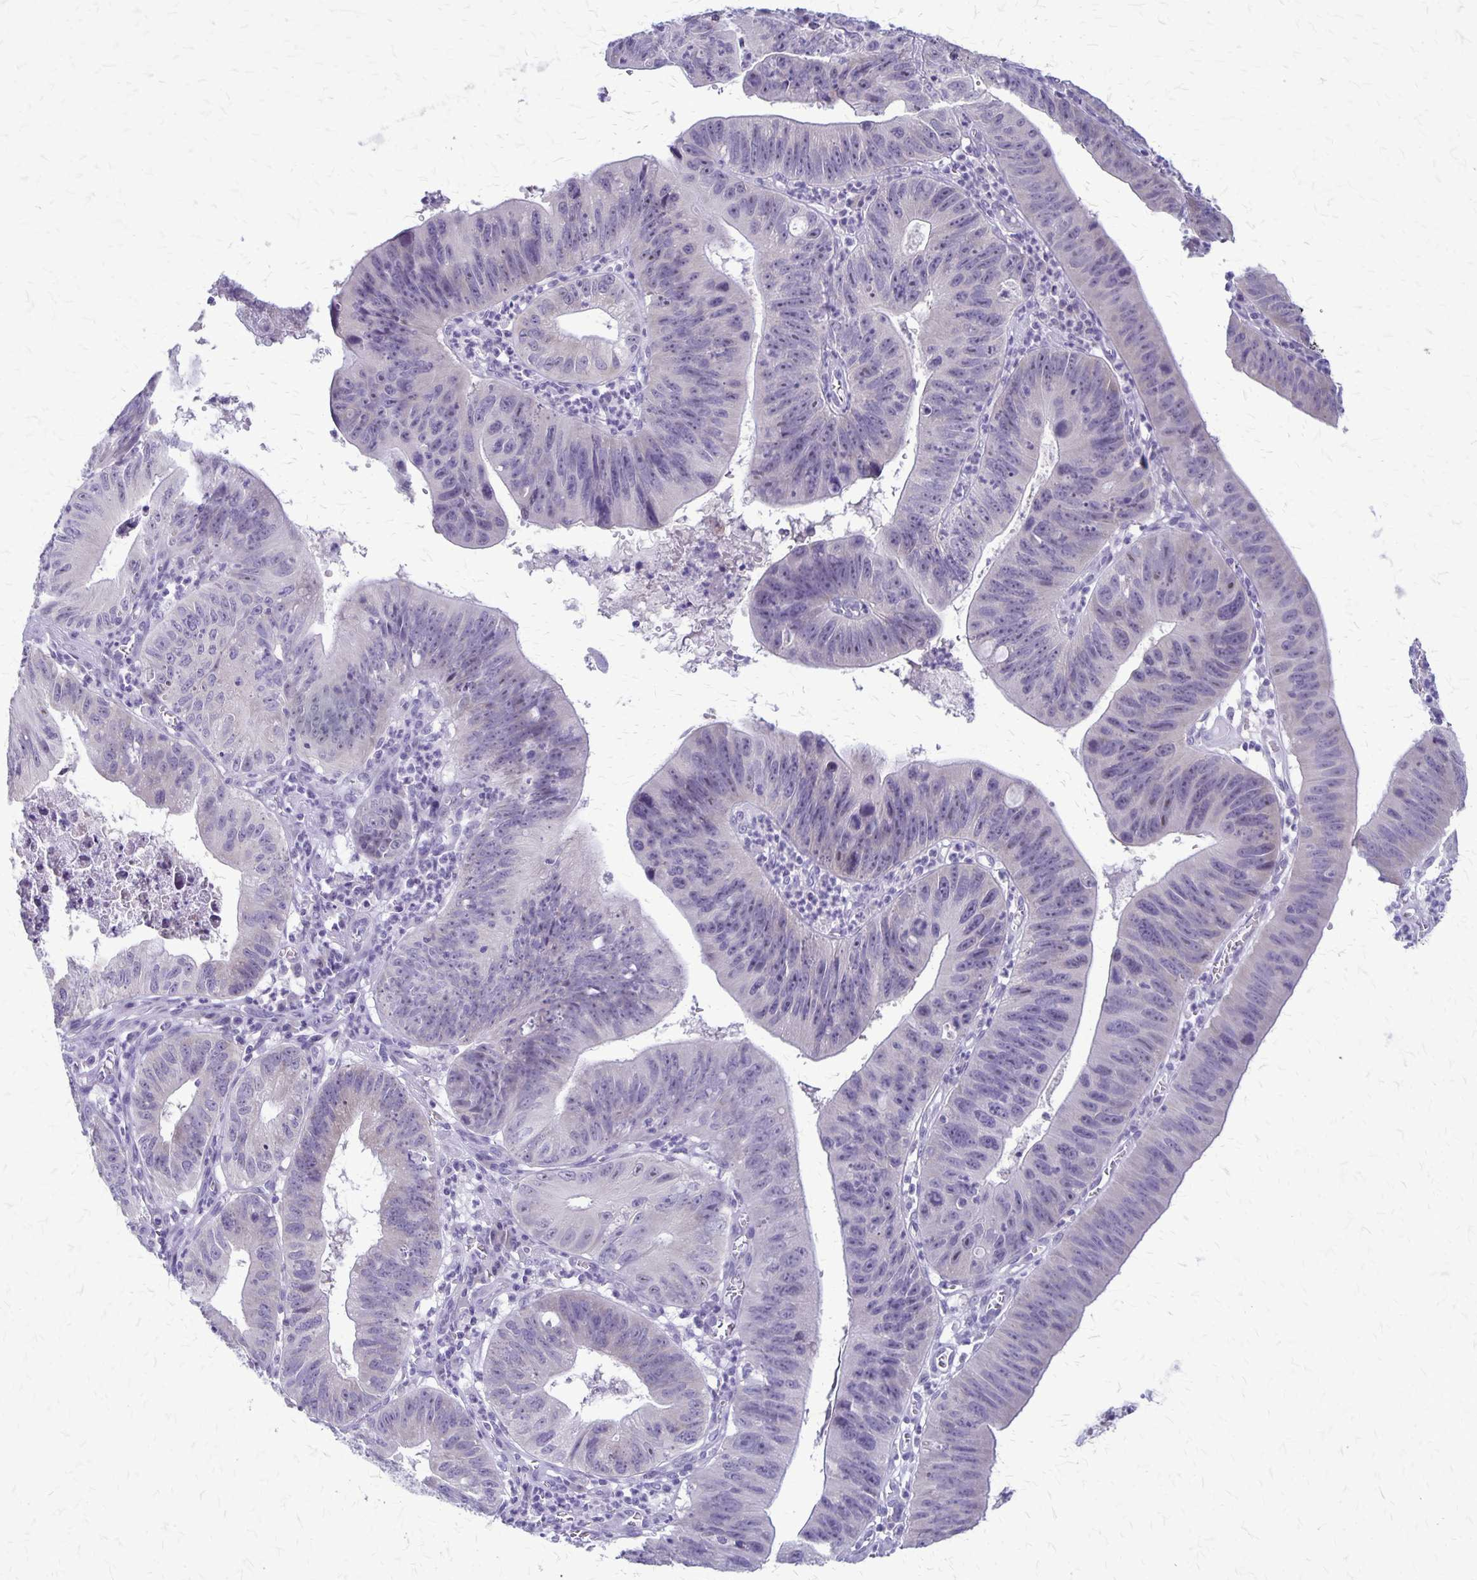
{"staining": {"intensity": "negative", "quantity": "none", "location": "none"}, "tissue": "stomach cancer", "cell_type": "Tumor cells", "image_type": "cancer", "snomed": [{"axis": "morphology", "description": "Adenocarcinoma, NOS"}, {"axis": "topography", "description": "Stomach"}], "caption": "Immunohistochemistry of human stomach adenocarcinoma reveals no staining in tumor cells.", "gene": "PLXNB3", "patient": {"sex": "male", "age": 59}}